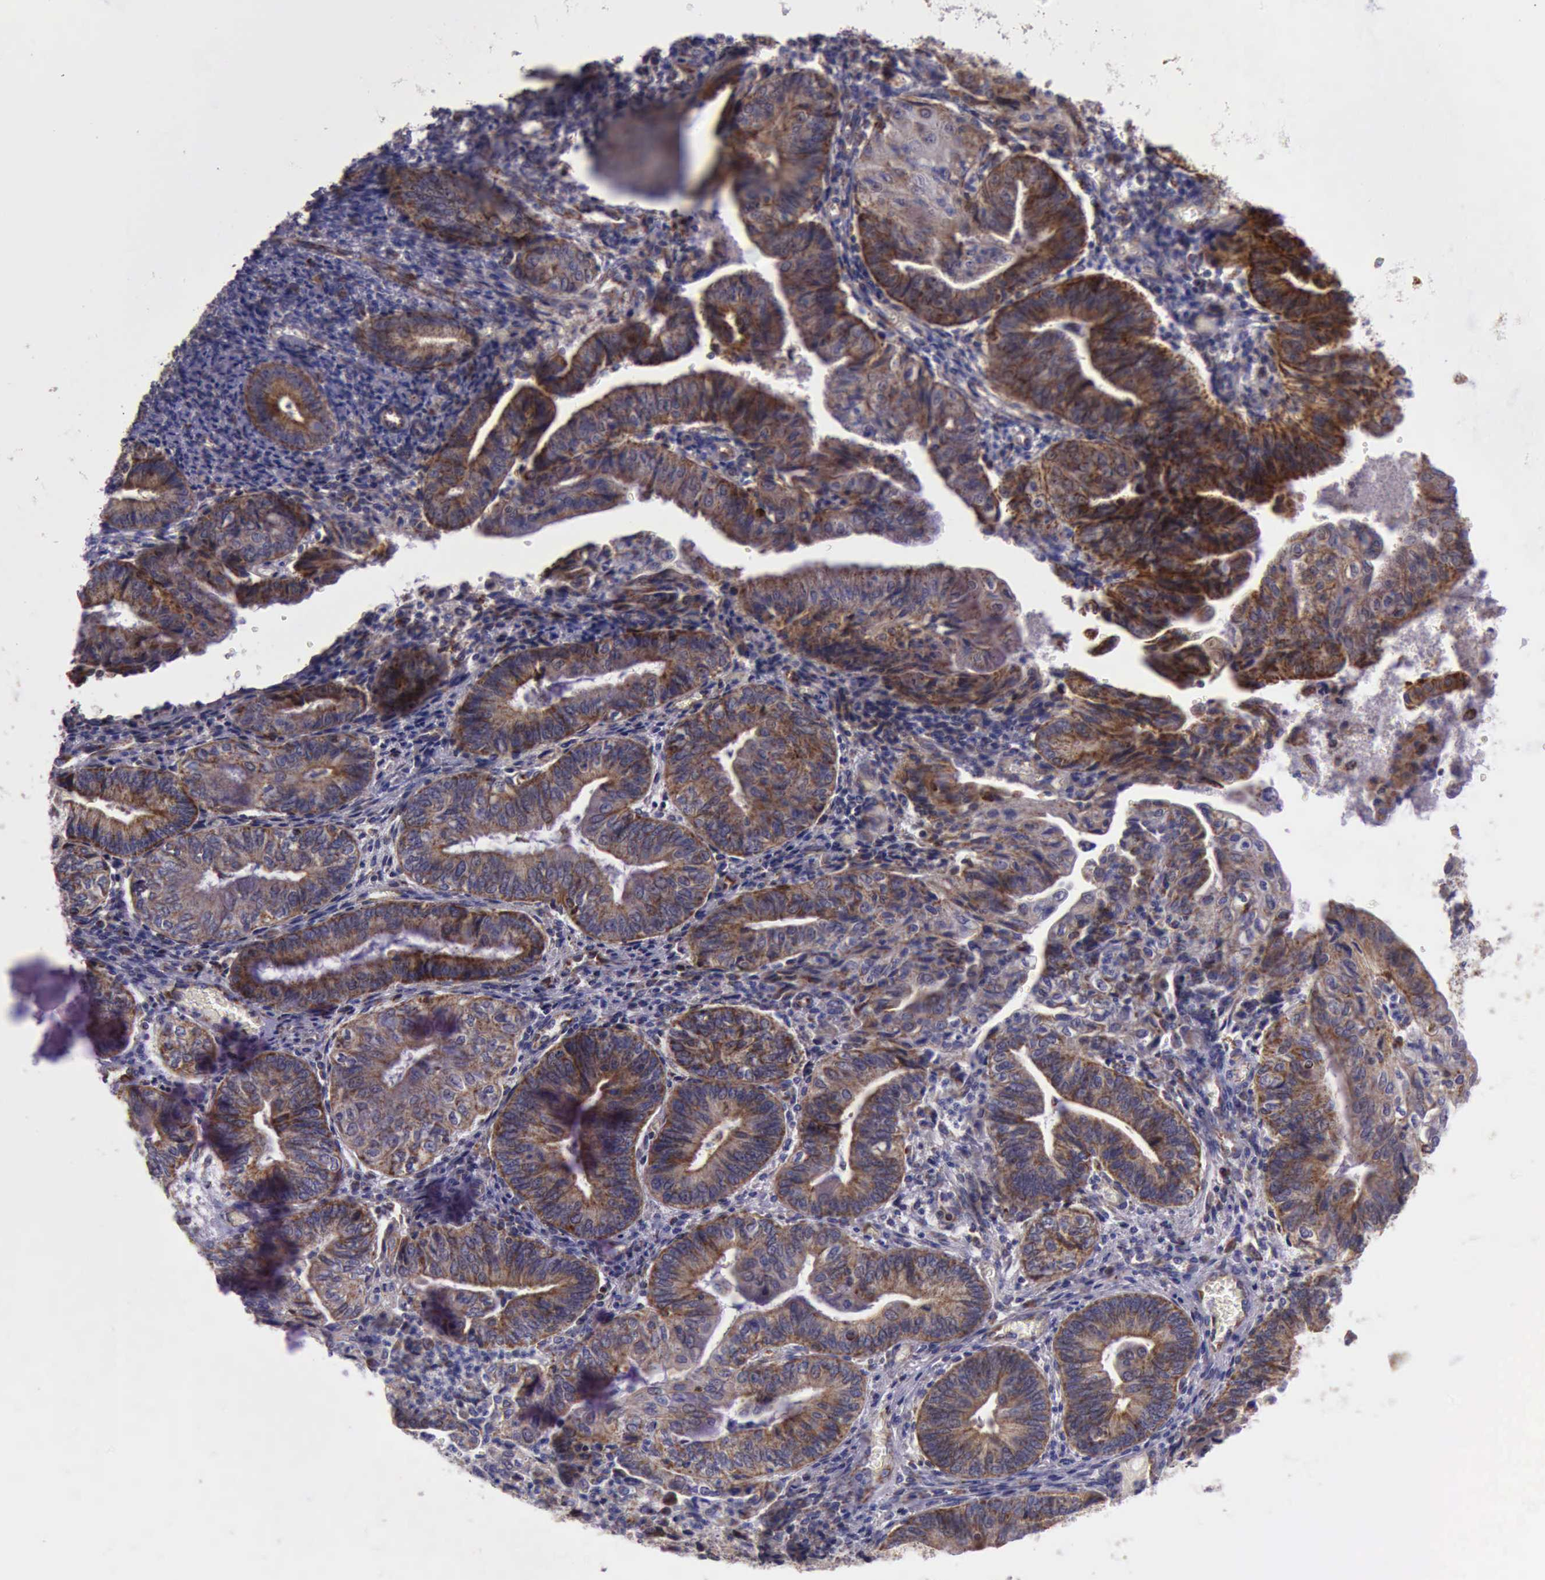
{"staining": {"intensity": "moderate", "quantity": ">75%", "location": "cytoplasmic/membranous"}, "tissue": "endometrial cancer", "cell_type": "Tumor cells", "image_type": "cancer", "snomed": [{"axis": "morphology", "description": "Adenocarcinoma, NOS"}, {"axis": "topography", "description": "Endometrium"}], "caption": "The image shows staining of adenocarcinoma (endometrial), revealing moderate cytoplasmic/membranous protein expression (brown color) within tumor cells. (brown staining indicates protein expression, while blue staining denotes nuclei).", "gene": "TXN2", "patient": {"sex": "female", "age": 55}}